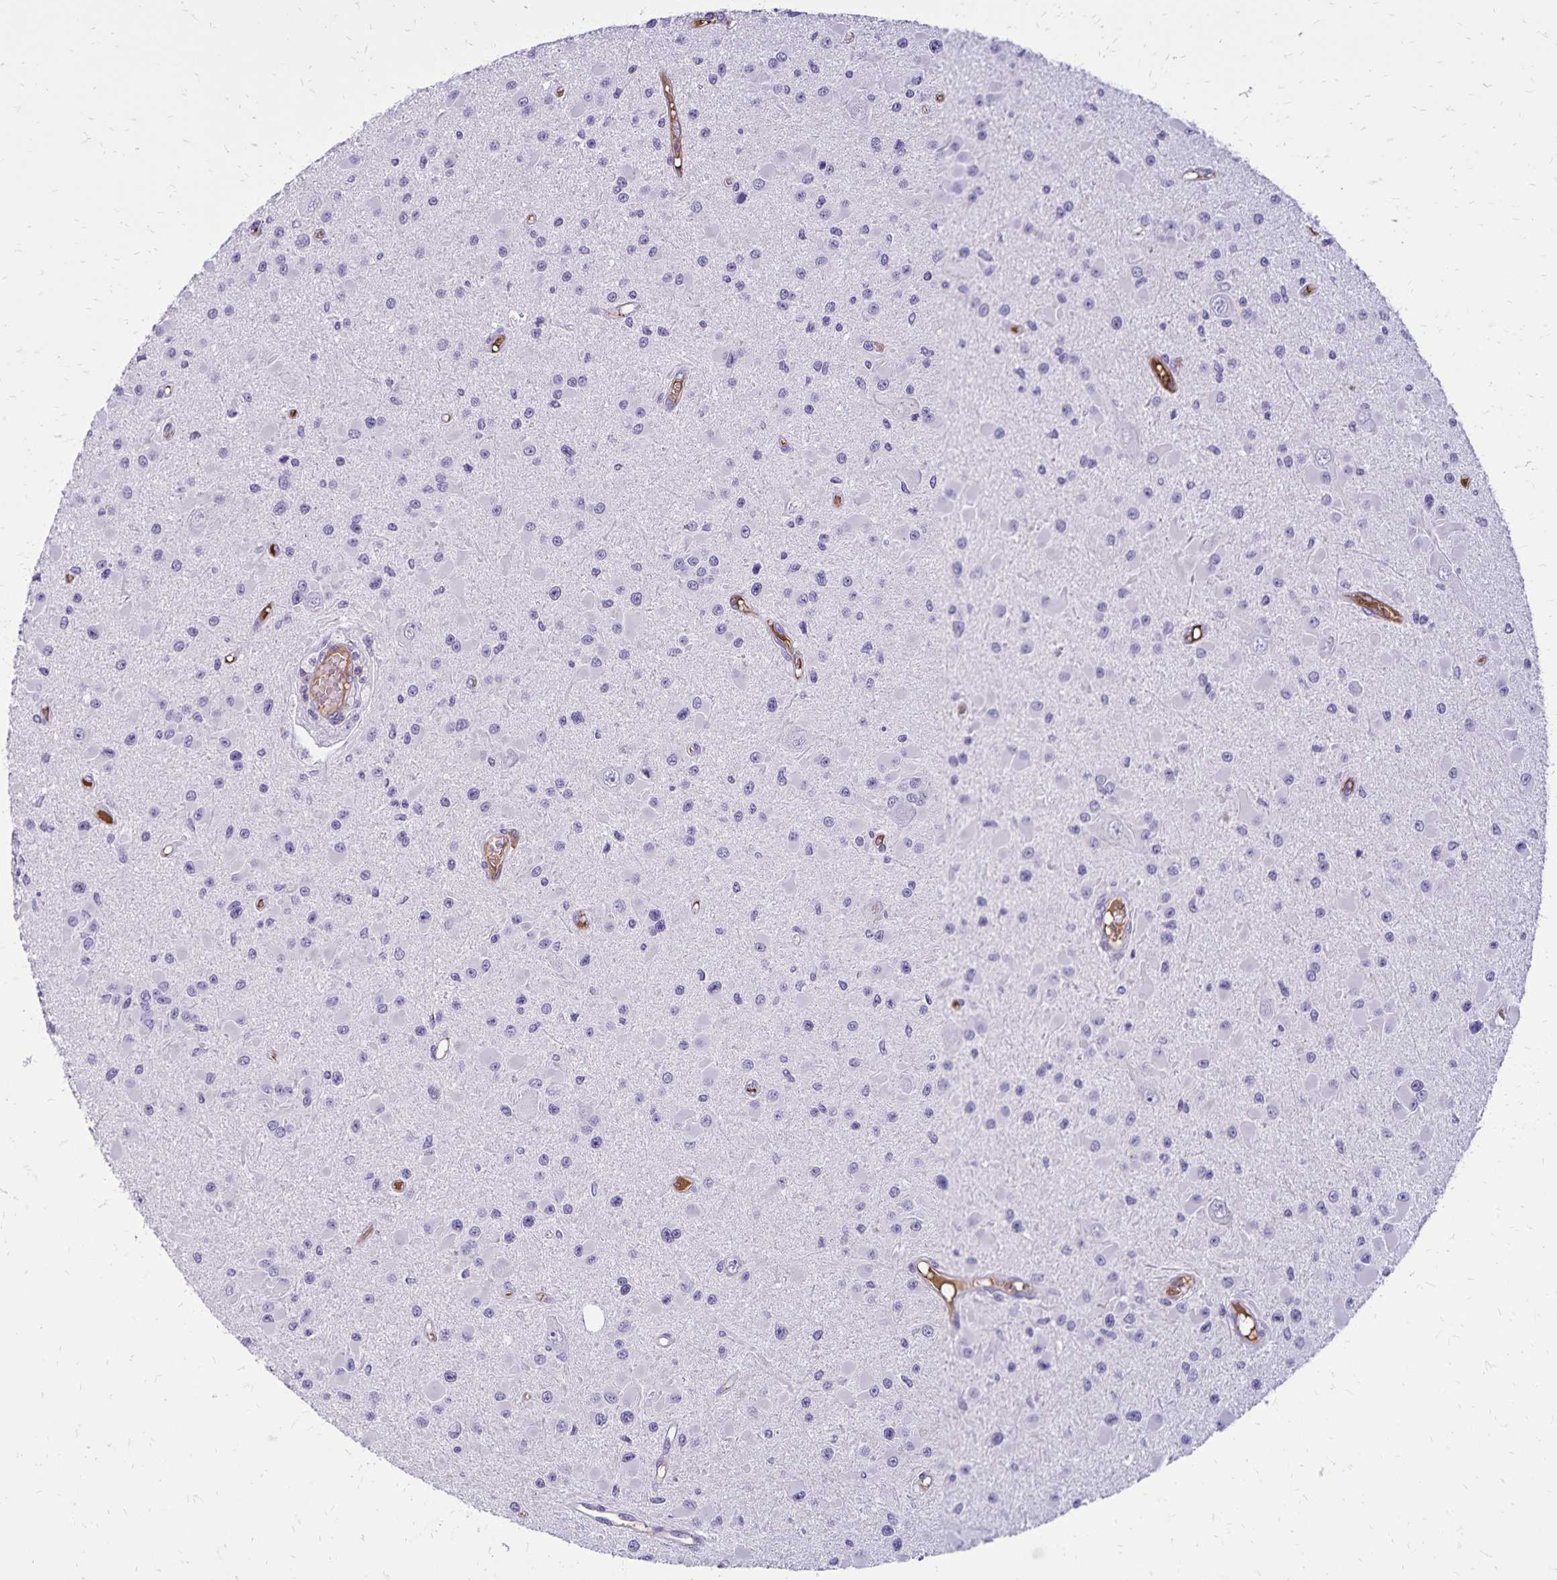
{"staining": {"intensity": "negative", "quantity": "none", "location": "none"}, "tissue": "glioma", "cell_type": "Tumor cells", "image_type": "cancer", "snomed": [{"axis": "morphology", "description": "Glioma, malignant, High grade"}, {"axis": "topography", "description": "Brain"}], "caption": "Immunohistochemistry (IHC) image of human malignant glioma (high-grade) stained for a protein (brown), which demonstrates no staining in tumor cells. Brightfield microscopy of immunohistochemistry (IHC) stained with DAB (brown) and hematoxylin (blue), captured at high magnification.", "gene": "CD27", "patient": {"sex": "male", "age": 54}}